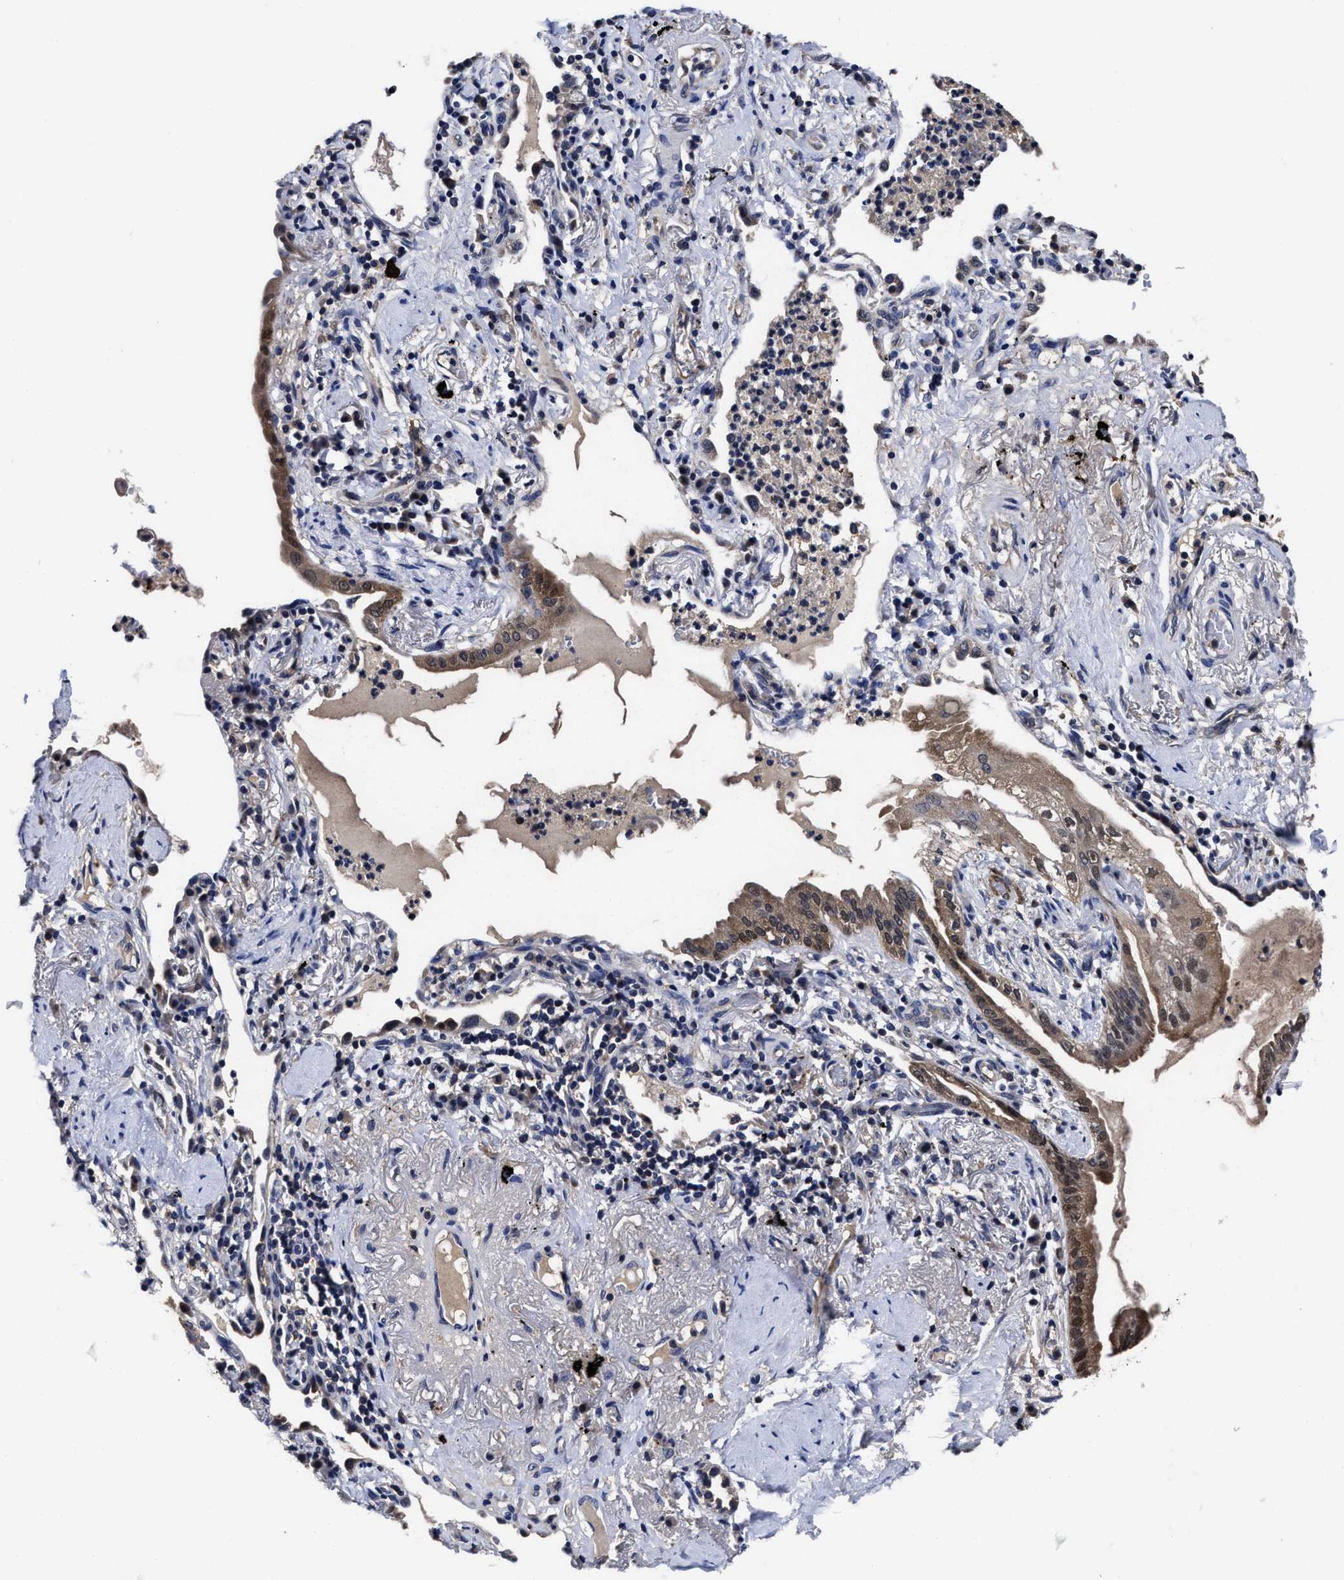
{"staining": {"intensity": "moderate", "quantity": "<25%", "location": "cytoplasmic/membranous,nuclear"}, "tissue": "lung cancer", "cell_type": "Tumor cells", "image_type": "cancer", "snomed": [{"axis": "morphology", "description": "Normal tissue, NOS"}, {"axis": "morphology", "description": "Adenocarcinoma, NOS"}, {"axis": "topography", "description": "Bronchus"}, {"axis": "topography", "description": "Lung"}], "caption": "Protein staining of lung cancer (adenocarcinoma) tissue reveals moderate cytoplasmic/membranous and nuclear expression in about <25% of tumor cells. The protein of interest is shown in brown color, while the nuclei are stained blue.", "gene": "SOCS5", "patient": {"sex": "female", "age": 70}}